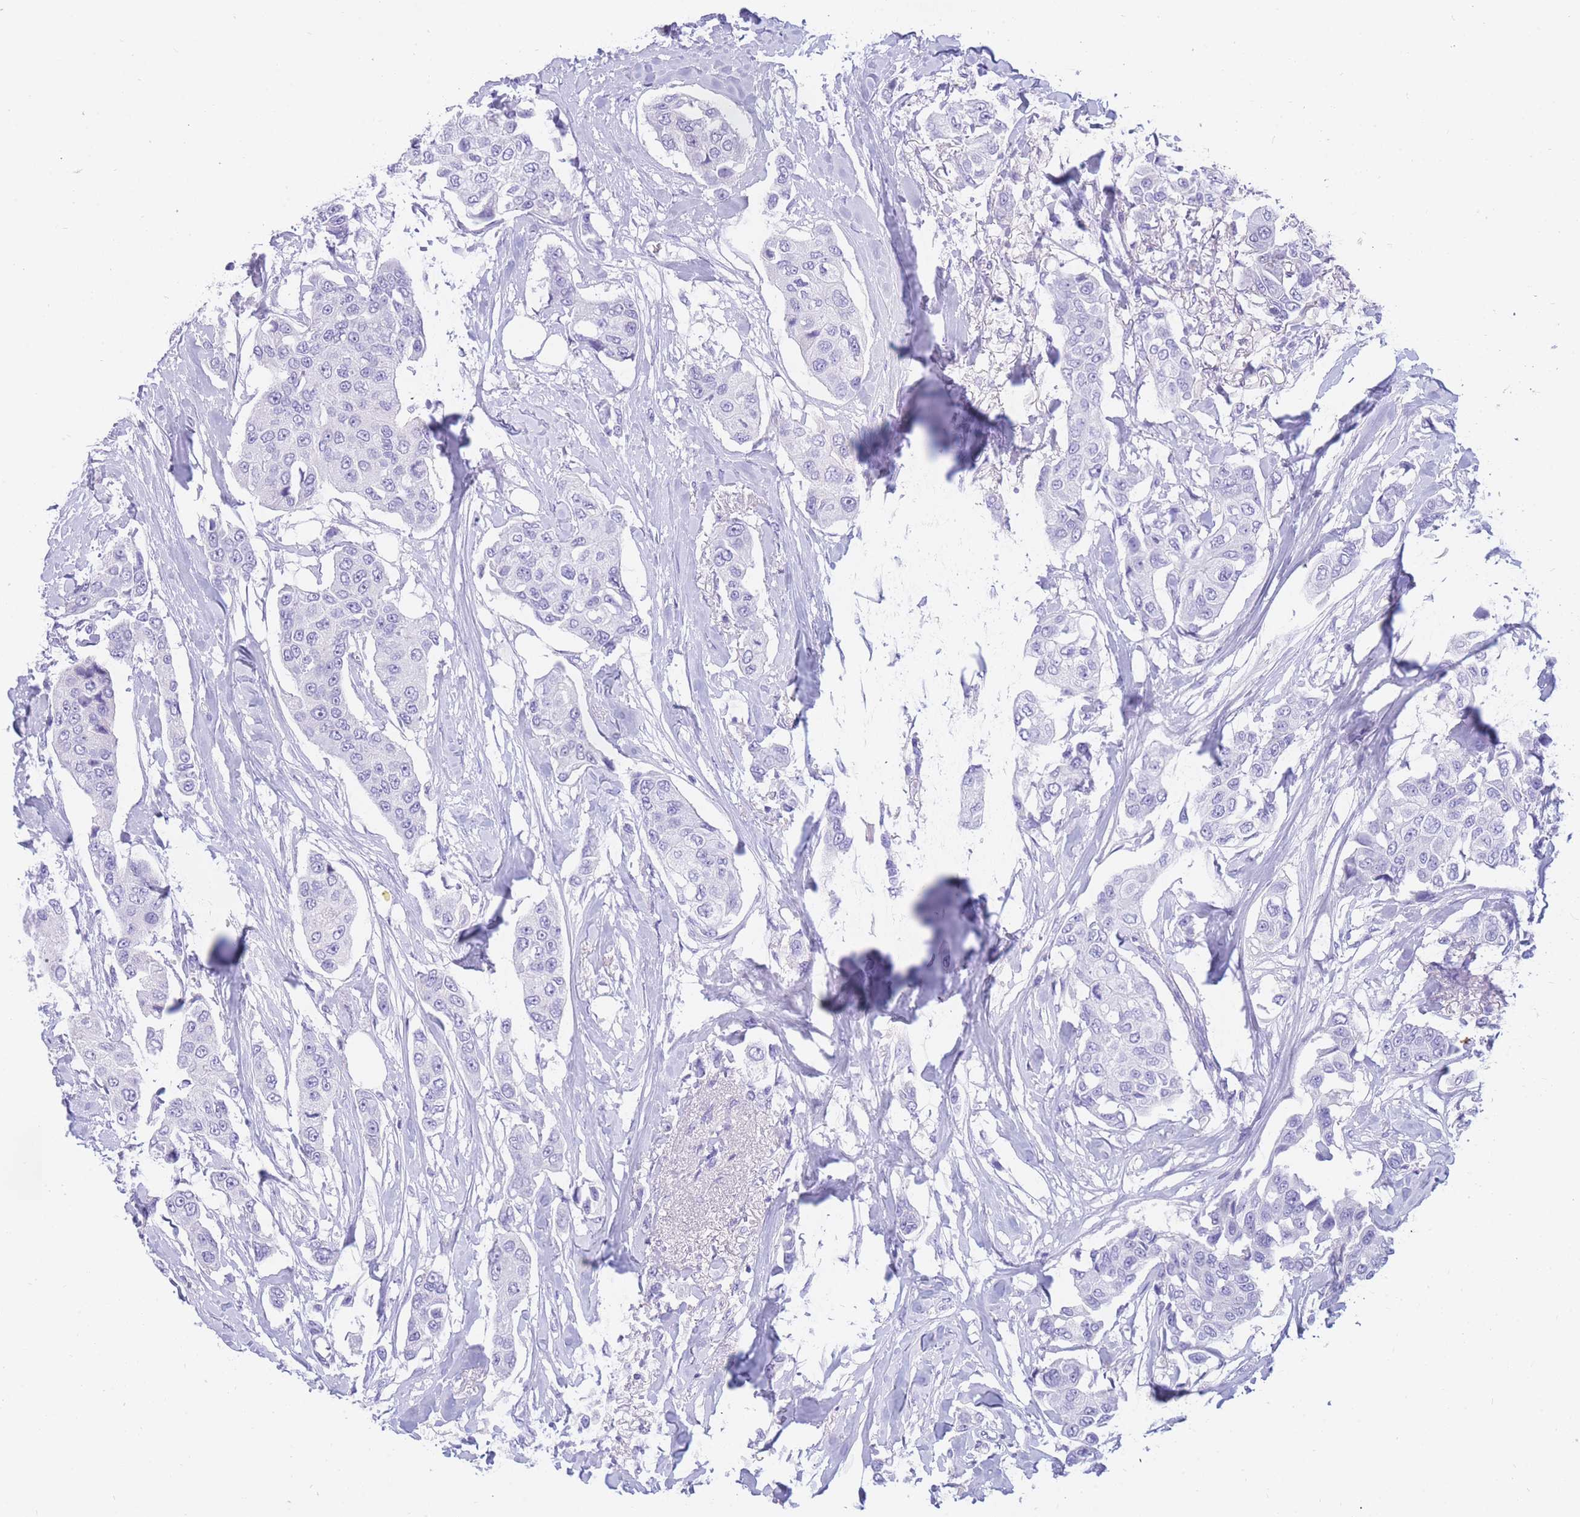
{"staining": {"intensity": "negative", "quantity": "none", "location": "none"}, "tissue": "breast cancer", "cell_type": "Tumor cells", "image_type": "cancer", "snomed": [{"axis": "morphology", "description": "Duct carcinoma"}, {"axis": "topography", "description": "Breast"}], "caption": "Immunohistochemistry micrograph of neoplastic tissue: human breast intraductal carcinoma stained with DAB (3,3'-diaminobenzidine) exhibits no significant protein expression in tumor cells.", "gene": "SULT1A1", "patient": {"sex": "female", "age": 80}}